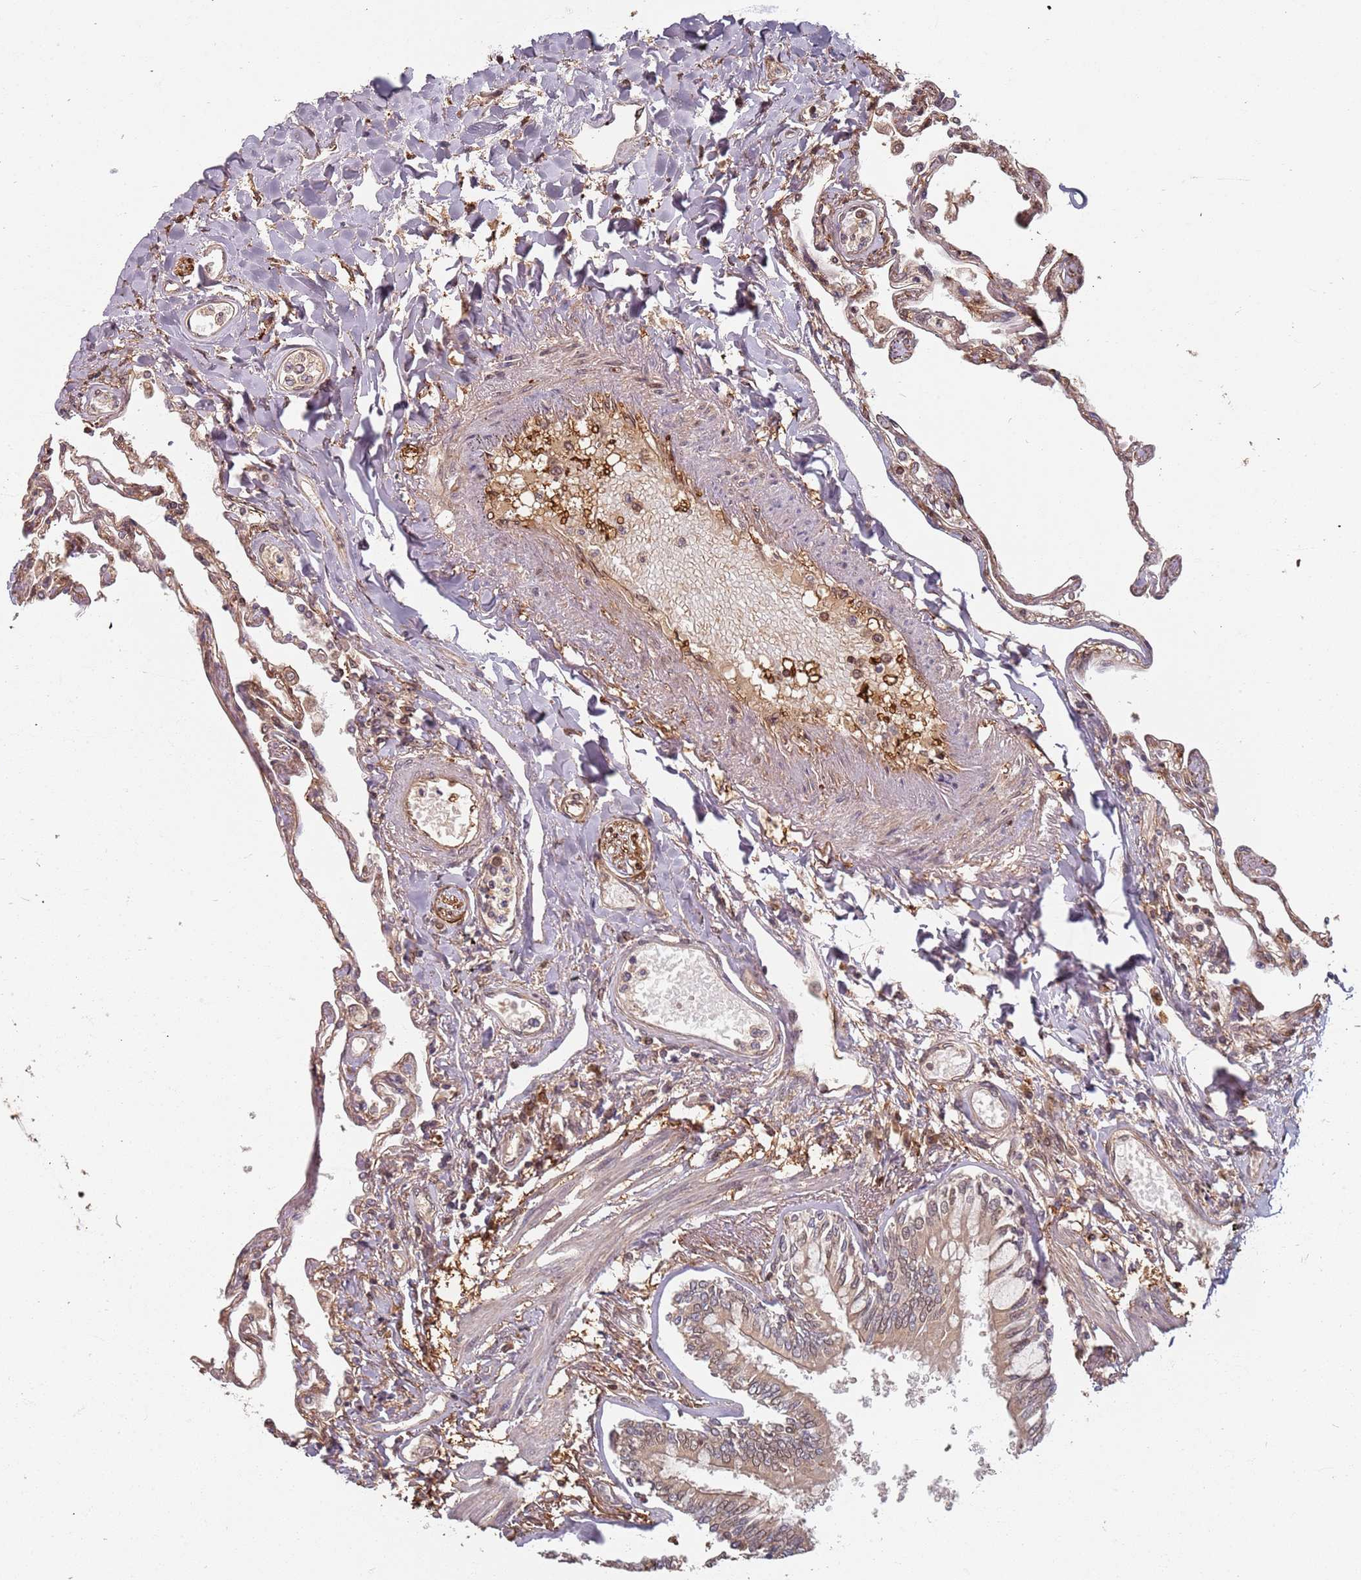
{"staining": {"intensity": "weak", "quantity": "25%-75%", "location": "cytoplasmic/membranous"}, "tissue": "lung", "cell_type": "Alveolar cells", "image_type": "normal", "snomed": [{"axis": "morphology", "description": "Normal tissue, NOS"}, {"axis": "topography", "description": "Lung"}], "caption": "Alveolar cells exhibit weak cytoplasmic/membranous expression in about 25%-75% of cells in normal lung.", "gene": "SDCCAG8", "patient": {"sex": "female", "age": 67}}